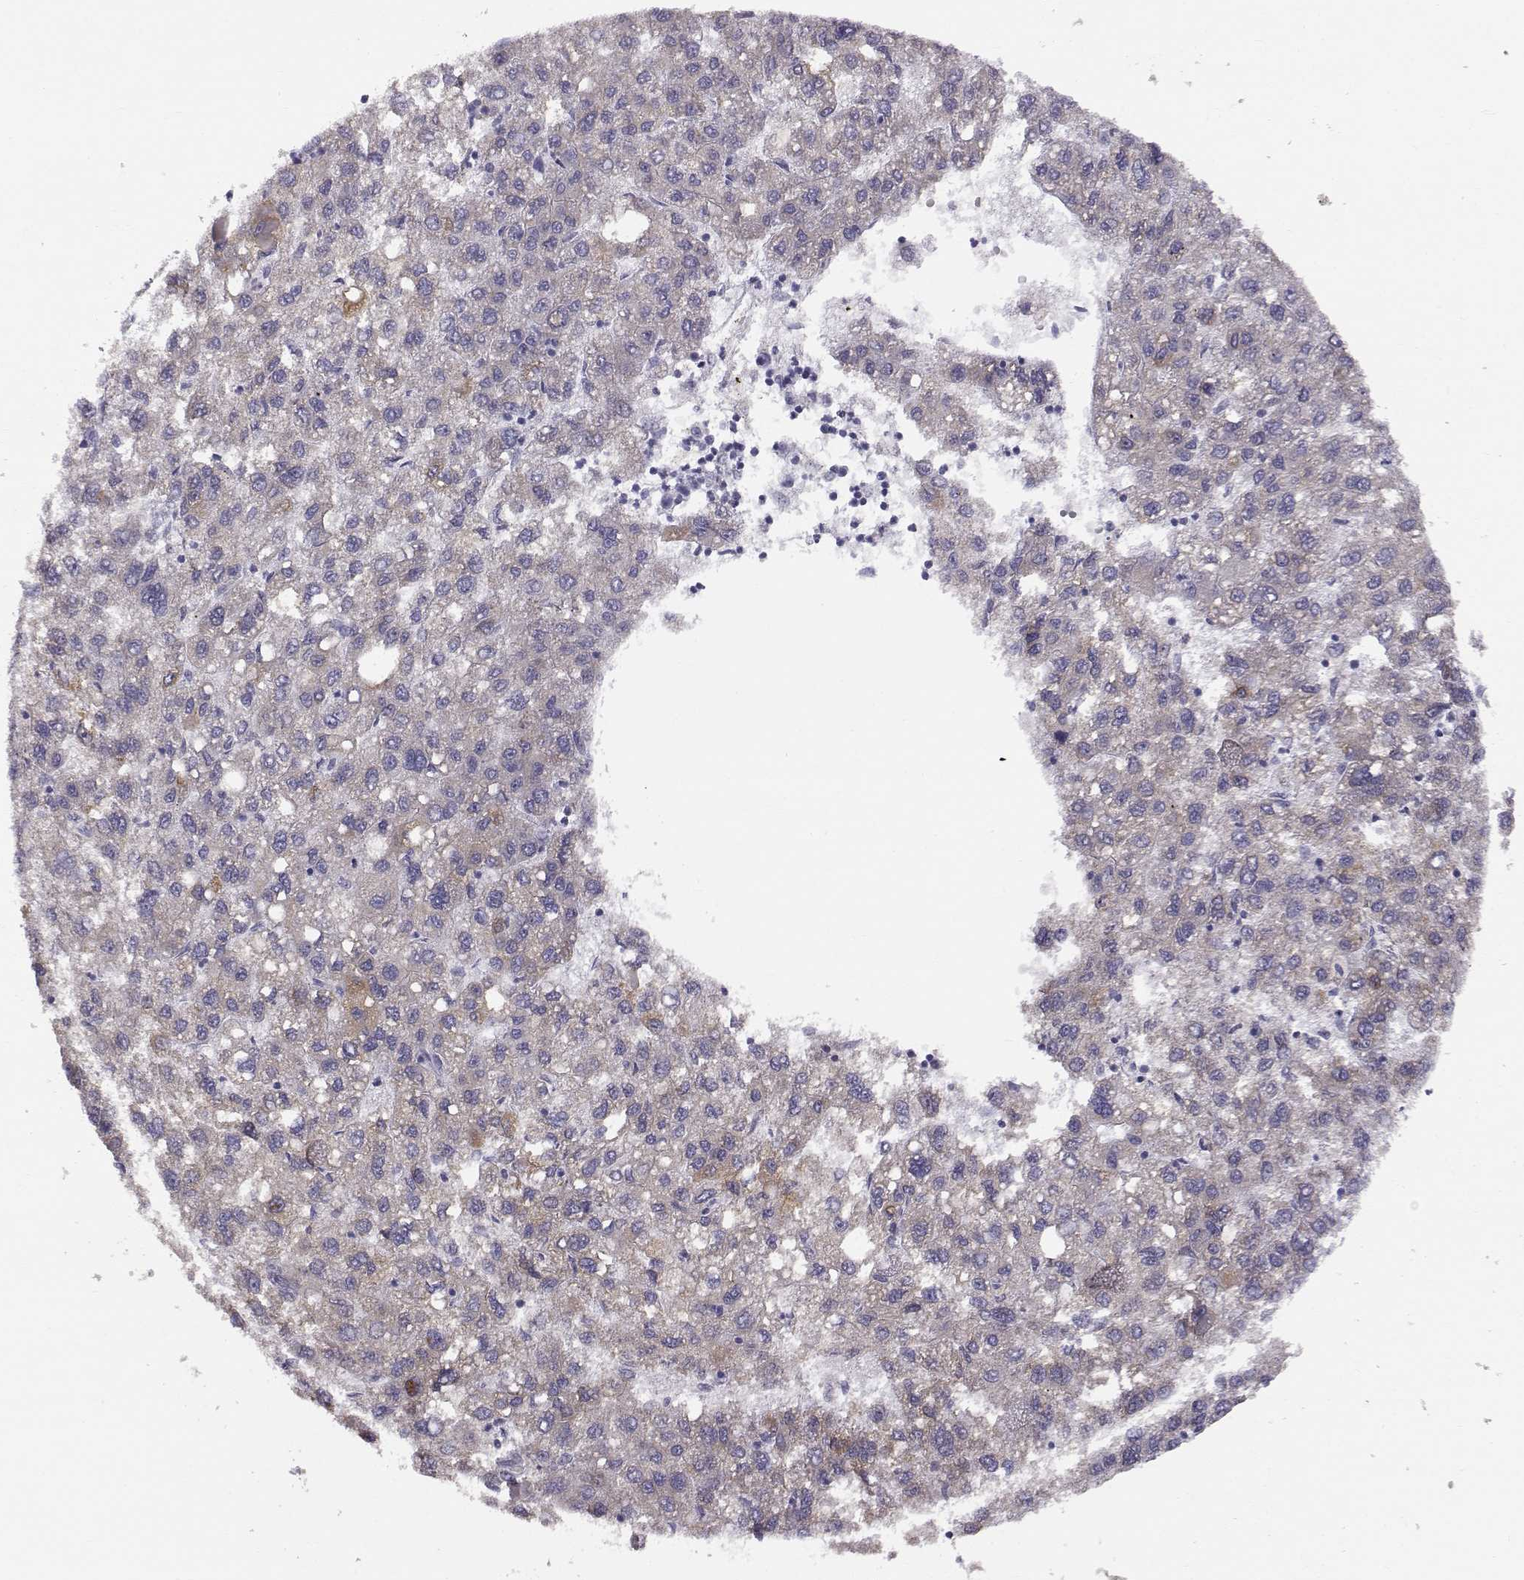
{"staining": {"intensity": "weak", "quantity": ">75%", "location": "cytoplasmic/membranous"}, "tissue": "liver cancer", "cell_type": "Tumor cells", "image_type": "cancer", "snomed": [{"axis": "morphology", "description": "Carcinoma, Hepatocellular, NOS"}, {"axis": "topography", "description": "Liver"}], "caption": "This photomicrograph shows IHC staining of human liver hepatocellular carcinoma, with low weak cytoplasmic/membranous expression in approximately >75% of tumor cells.", "gene": "ACSL6", "patient": {"sex": "female", "age": 82}}